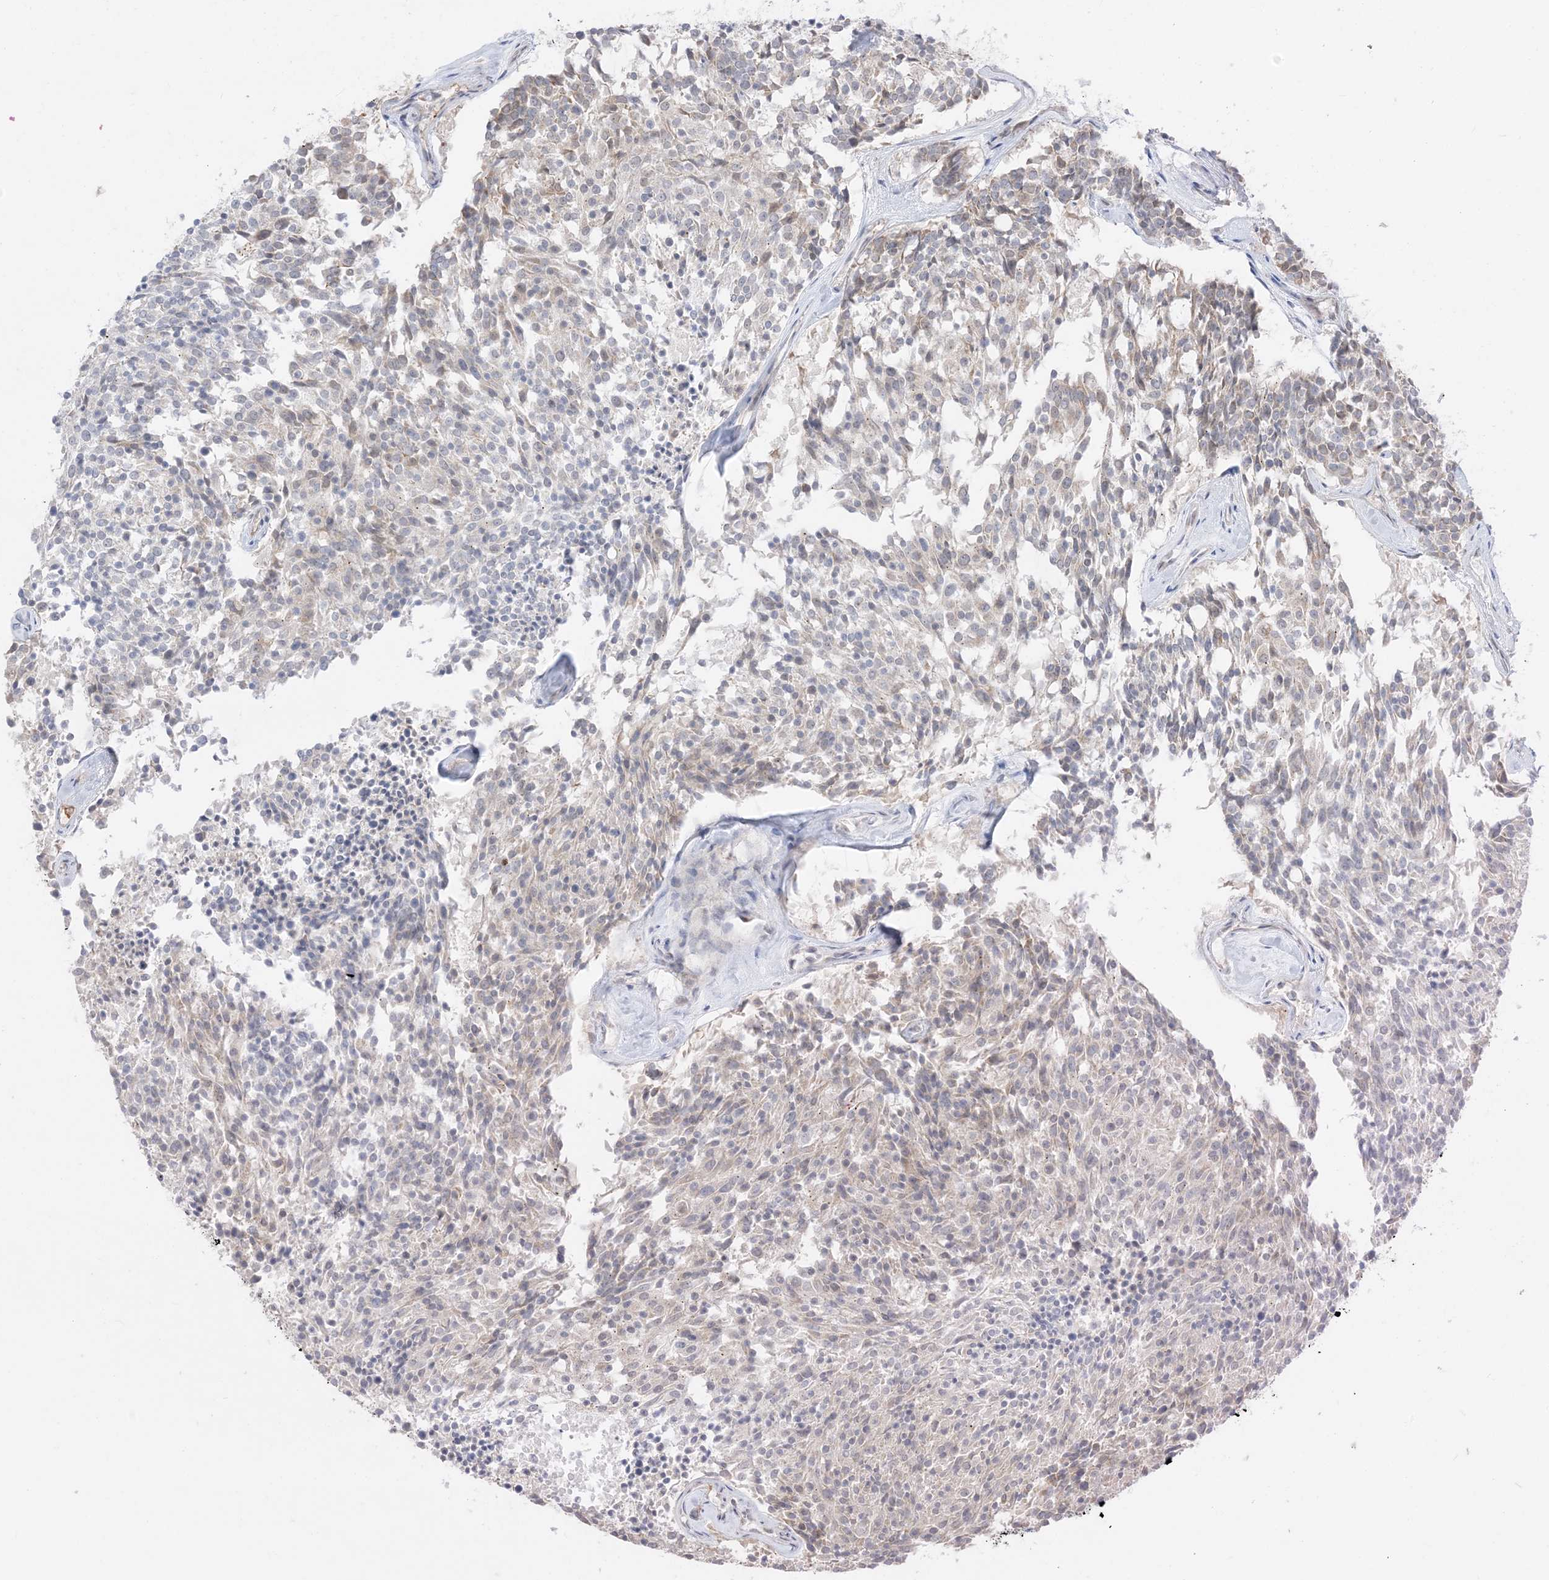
{"staining": {"intensity": "negative", "quantity": "none", "location": "none"}, "tissue": "carcinoid", "cell_type": "Tumor cells", "image_type": "cancer", "snomed": [{"axis": "morphology", "description": "Carcinoid, malignant, NOS"}, {"axis": "topography", "description": "Pancreas"}], "caption": "An IHC micrograph of carcinoid is shown. There is no staining in tumor cells of carcinoid.", "gene": "KANSL3", "patient": {"sex": "female", "age": 54}}